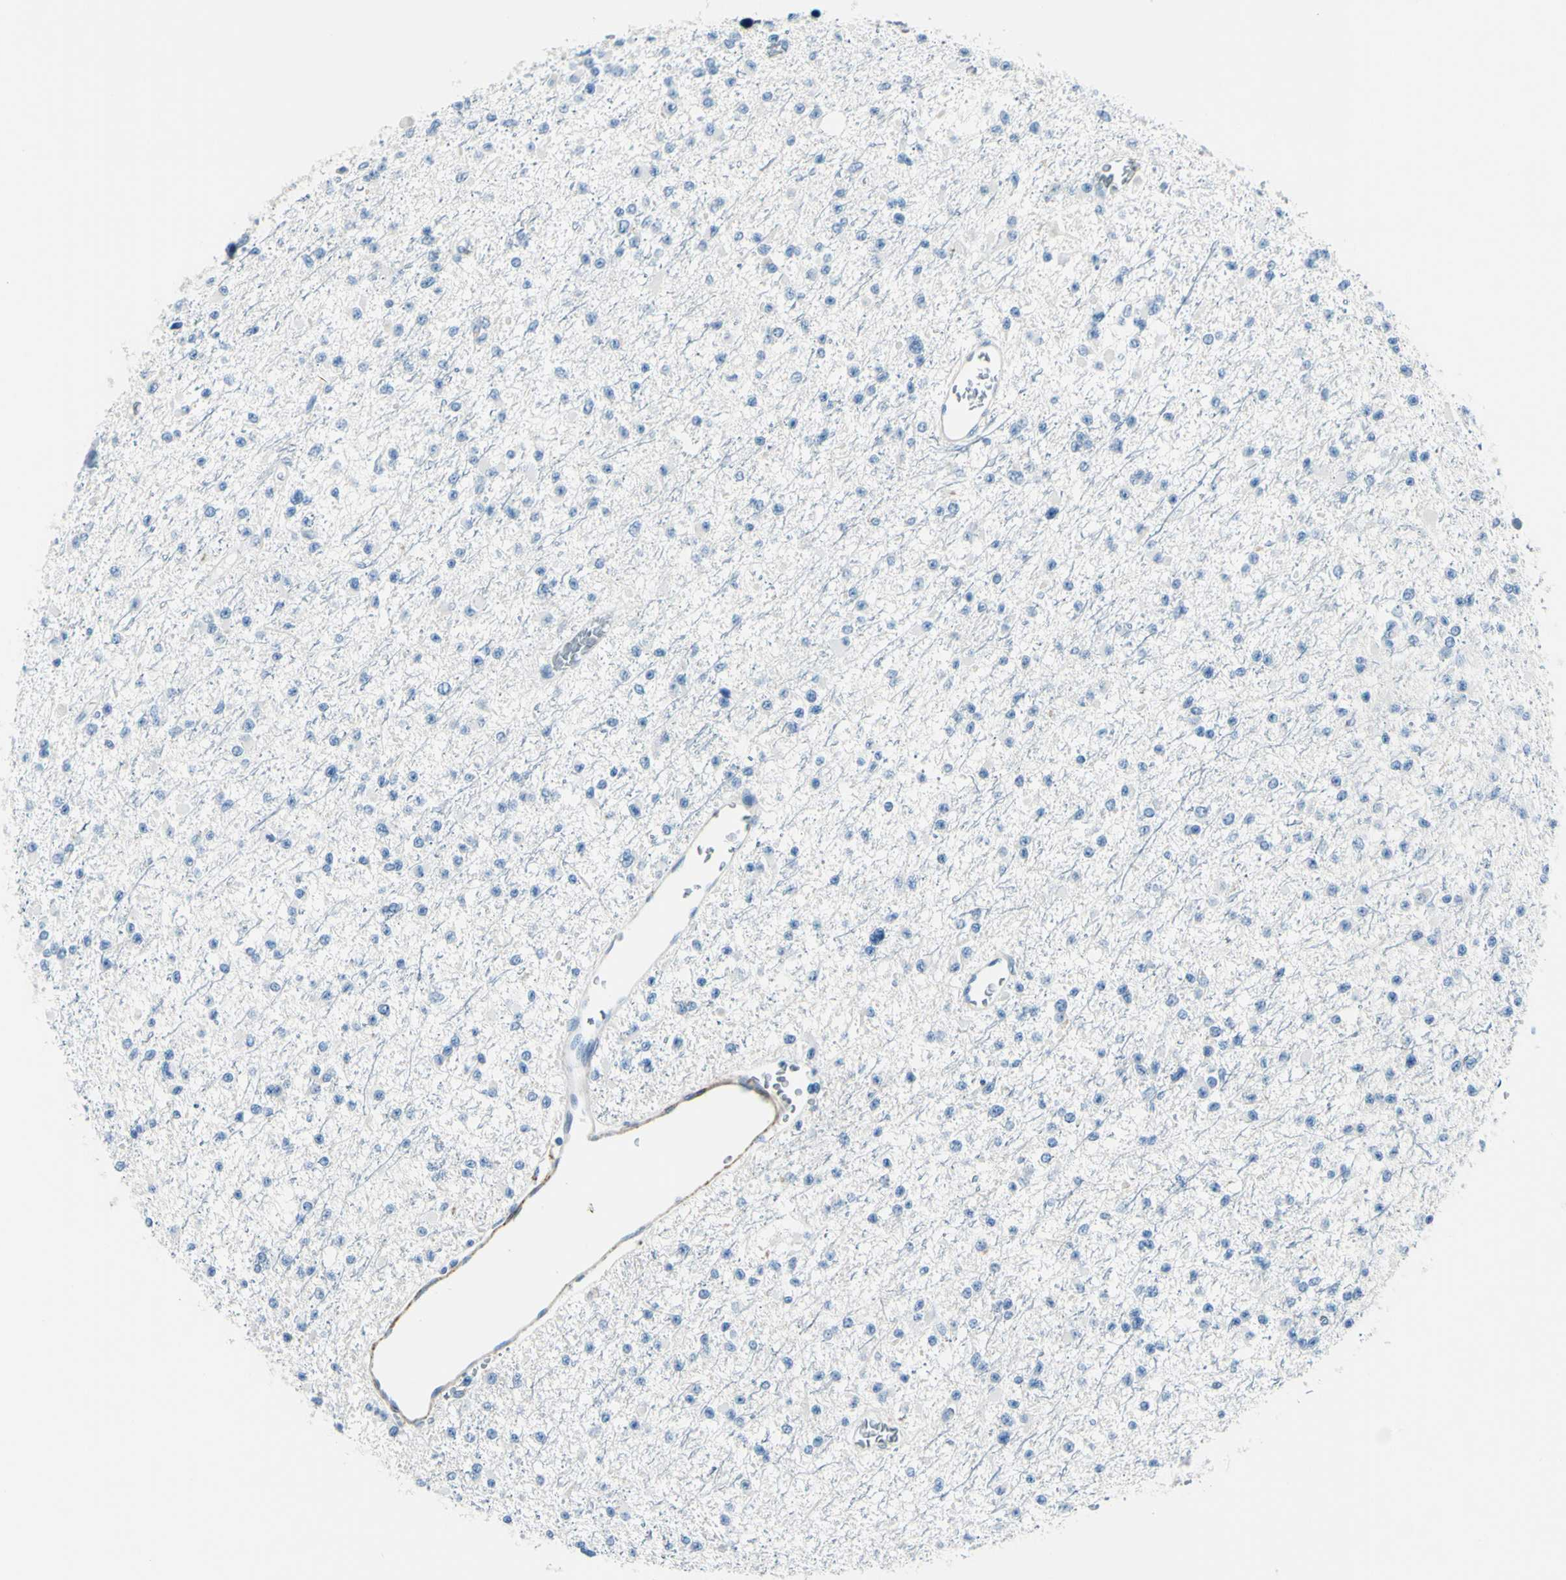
{"staining": {"intensity": "negative", "quantity": "none", "location": "none"}, "tissue": "glioma", "cell_type": "Tumor cells", "image_type": "cancer", "snomed": [{"axis": "morphology", "description": "Glioma, malignant, Low grade"}, {"axis": "topography", "description": "Brain"}], "caption": "There is no significant staining in tumor cells of malignant low-grade glioma. The staining was performed using DAB (3,3'-diaminobenzidine) to visualize the protein expression in brown, while the nuclei were stained in blue with hematoxylin (Magnification: 20x).", "gene": "CDH15", "patient": {"sex": "female", "age": 22}}